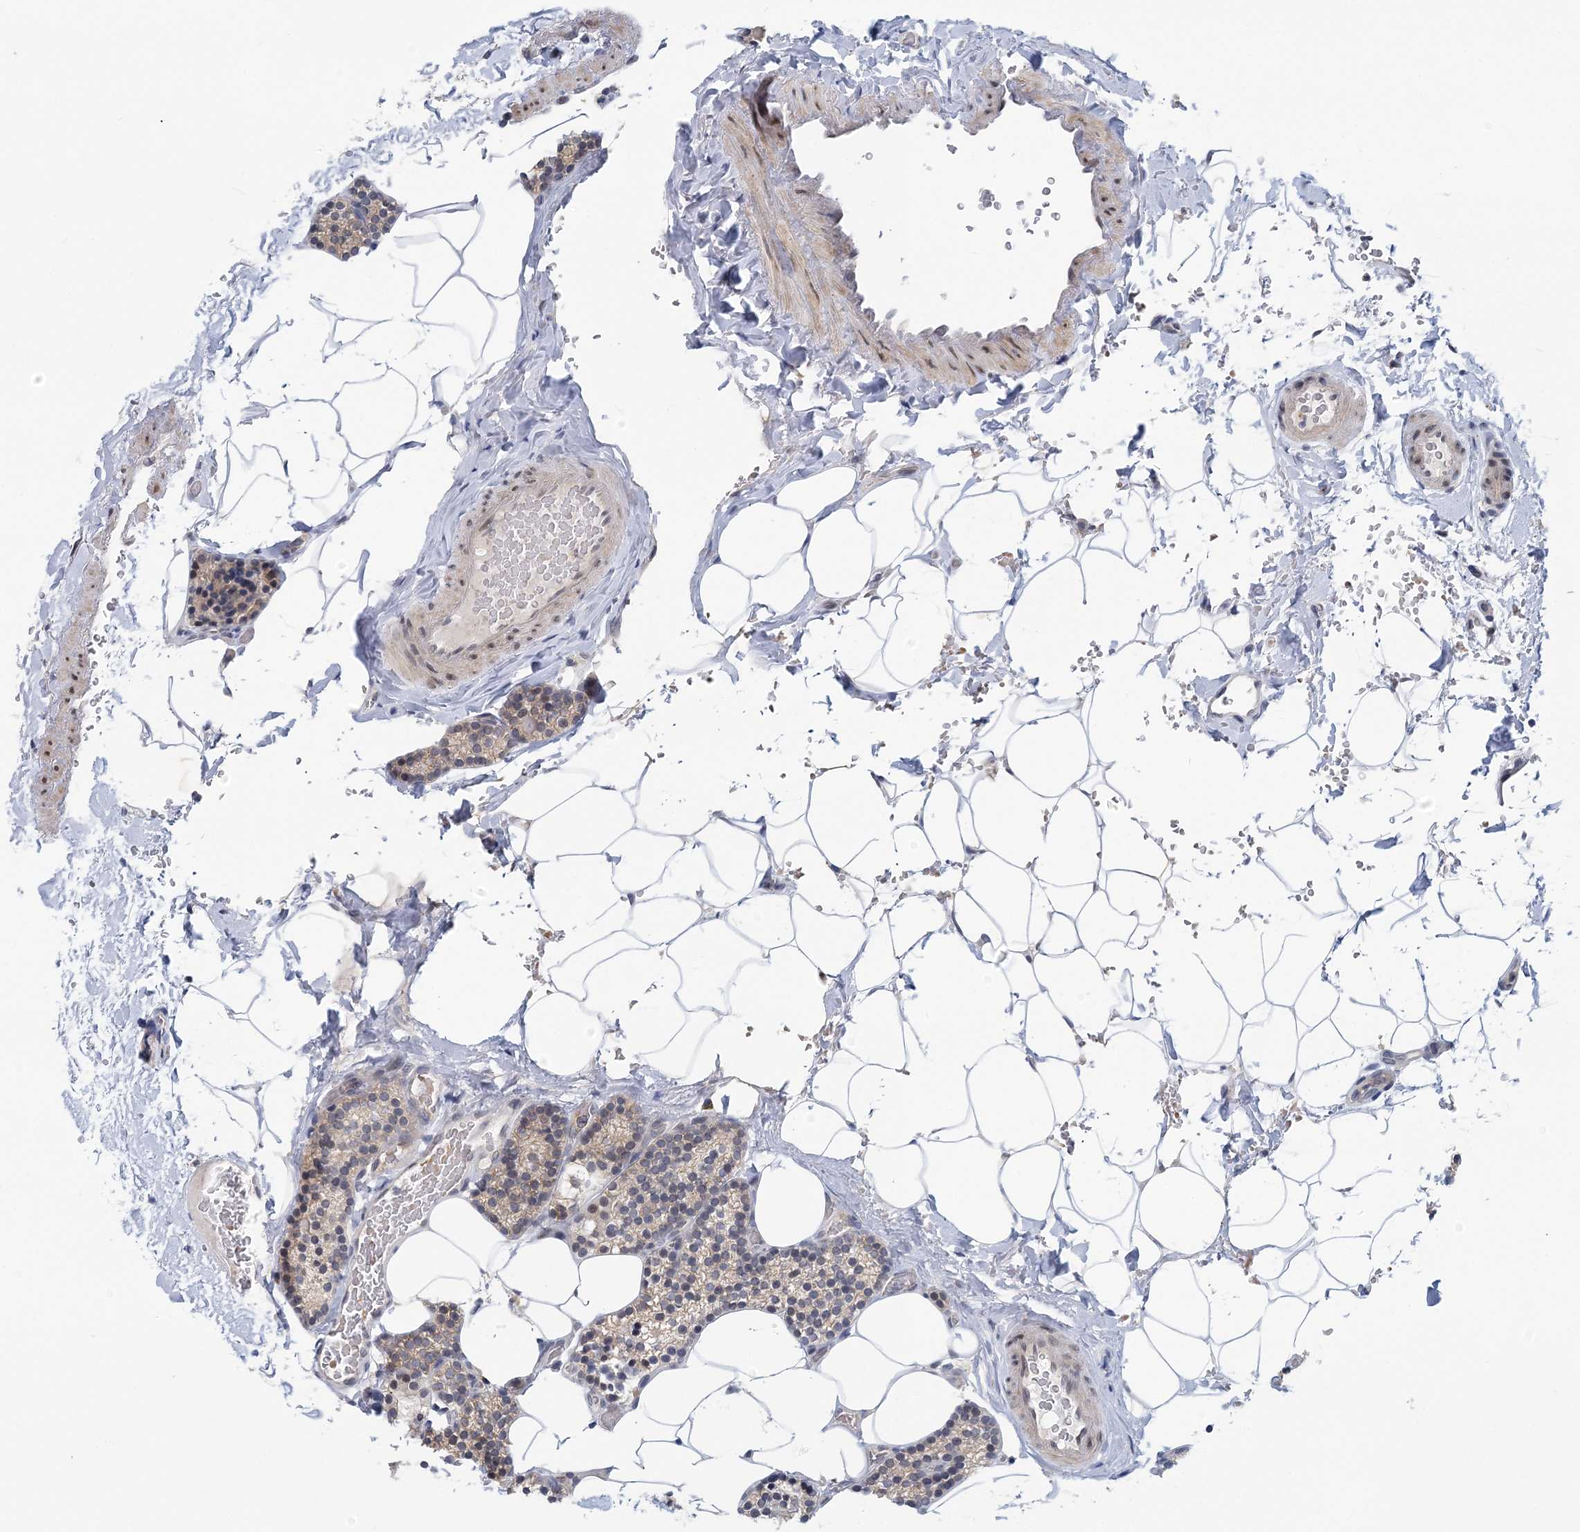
{"staining": {"intensity": "moderate", "quantity": "25%-75%", "location": "cytoplasmic/membranous"}, "tissue": "parathyroid gland", "cell_type": "Glandular cells", "image_type": "normal", "snomed": [{"axis": "morphology", "description": "Normal tissue, NOS"}, {"axis": "topography", "description": "Parathyroid gland"}], "caption": "A histopathology image of parathyroid gland stained for a protein reveals moderate cytoplasmic/membranous brown staining in glandular cells. (brown staining indicates protein expression, while blue staining denotes nuclei).", "gene": "HYCC2", "patient": {"sex": "male", "age": 52}}